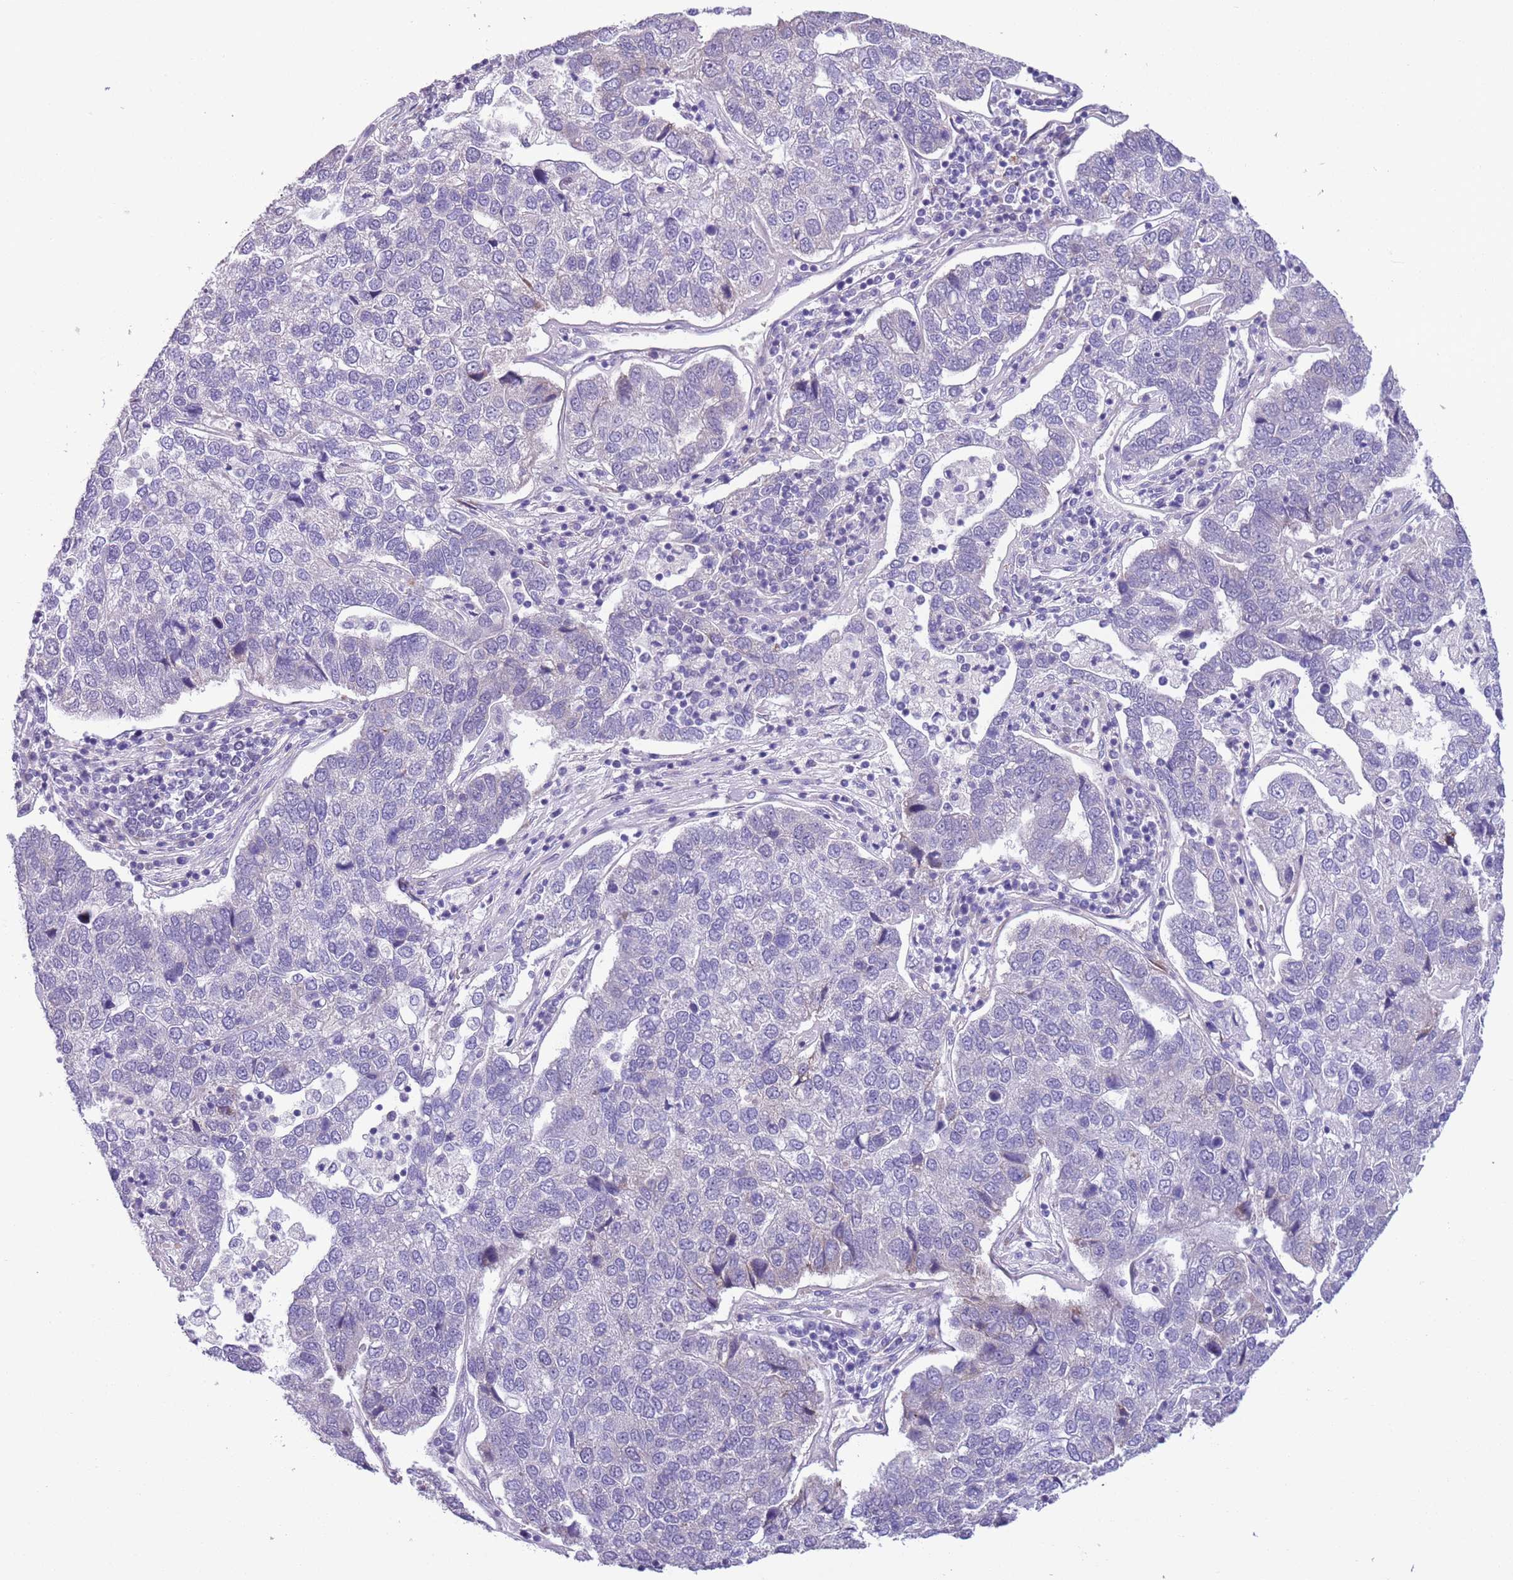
{"staining": {"intensity": "negative", "quantity": "none", "location": "none"}, "tissue": "pancreatic cancer", "cell_type": "Tumor cells", "image_type": "cancer", "snomed": [{"axis": "morphology", "description": "Adenocarcinoma, NOS"}, {"axis": "topography", "description": "Pancreas"}], "caption": "There is no significant expression in tumor cells of adenocarcinoma (pancreatic).", "gene": "MRPL32", "patient": {"sex": "female", "age": 61}}